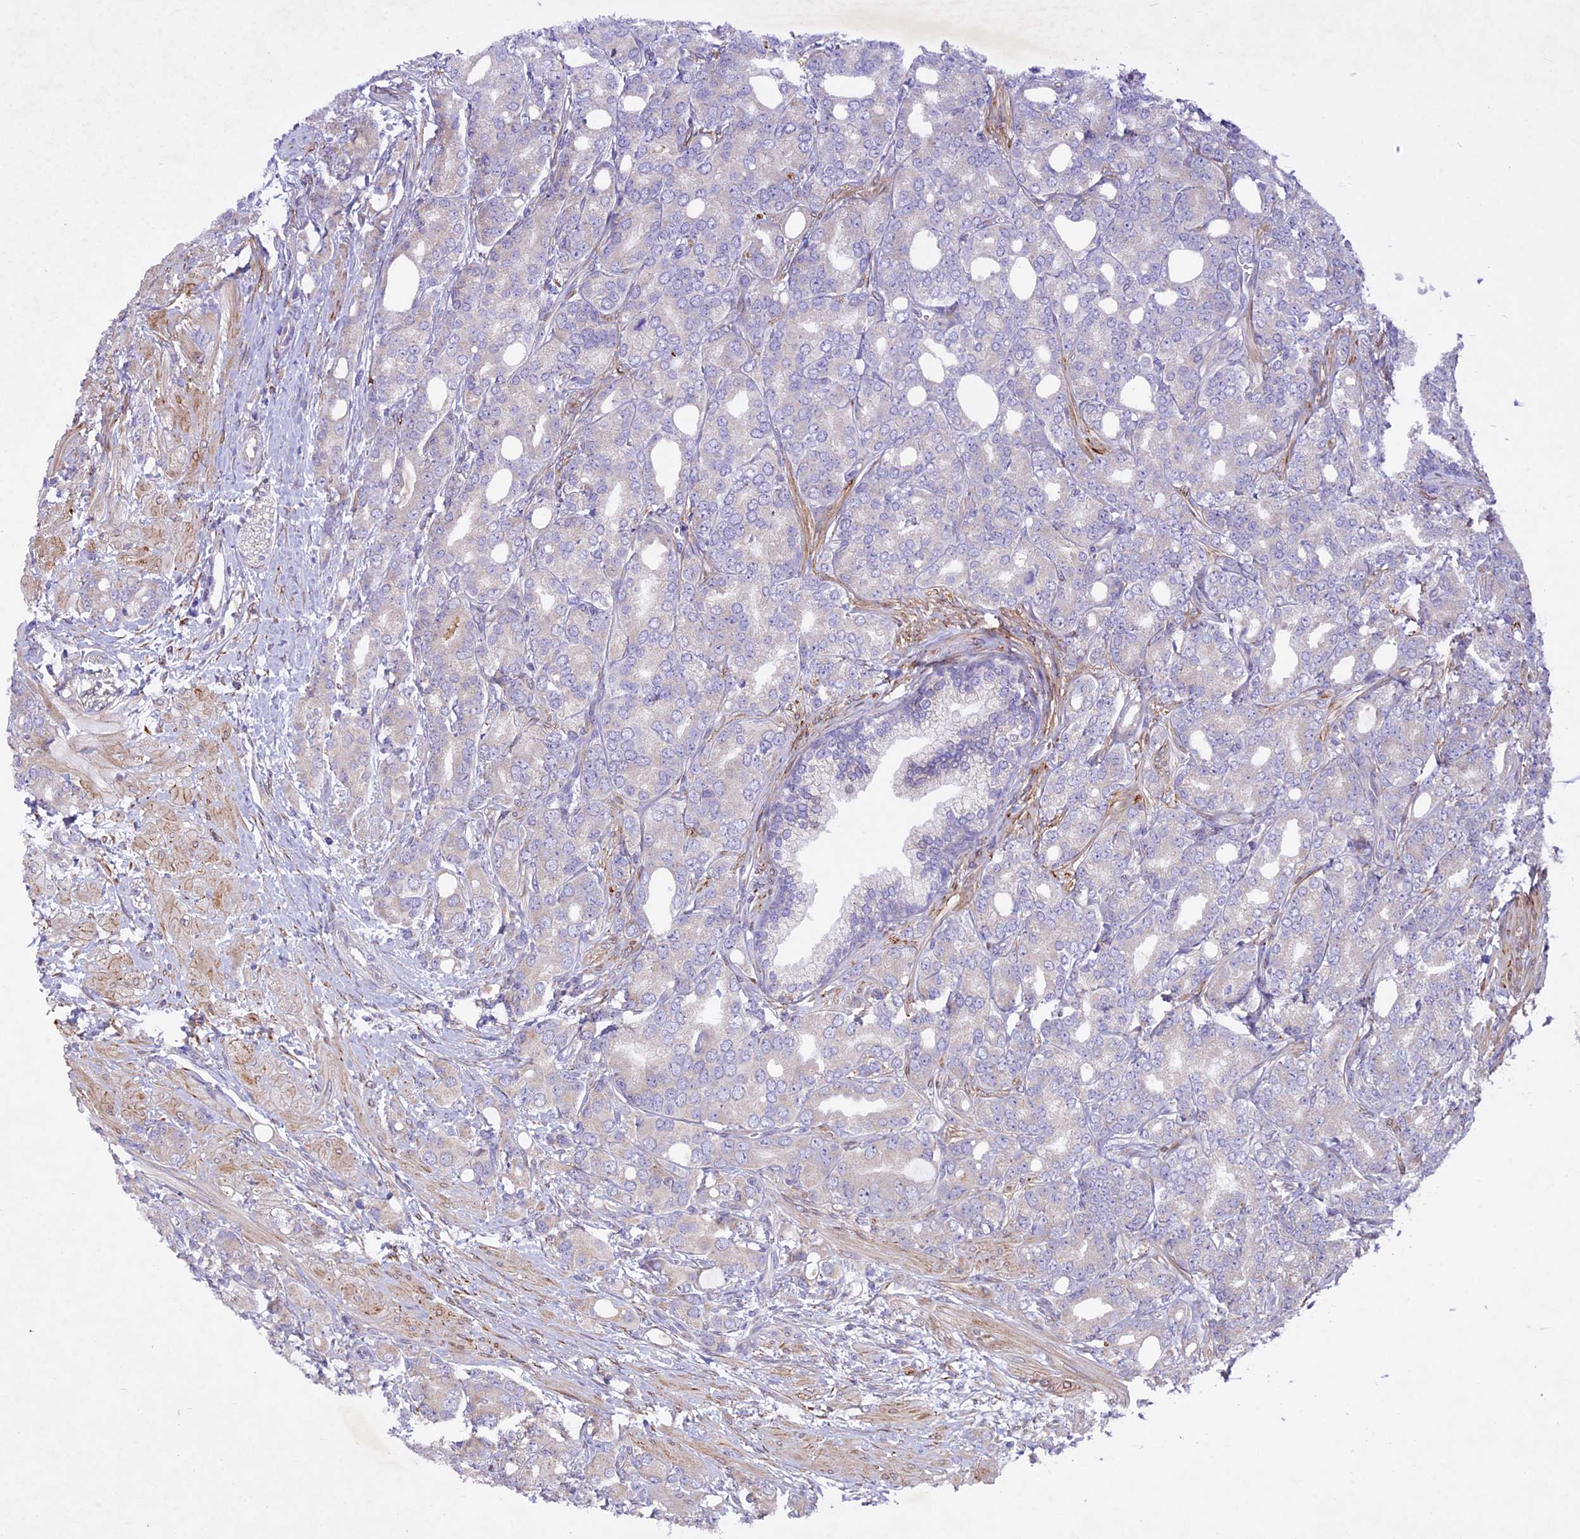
{"staining": {"intensity": "weak", "quantity": "<25%", "location": "cytoplasmic/membranous"}, "tissue": "prostate cancer", "cell_type": "Tumor cells", "image_type": "cancer", "snomed": [{"axis": "morphology", "description": "Adenocarcinoma, High grade"}, {"axis": "topography", "description": "Prostate"}], "caption": "Immunohistochemistry histopathology image of neoplastic tissue: human prostate cancer (high-grade adenocarcinoma) stained with DAB (3,3'-diaminobenzidine) reveals no significant protein expression in tumor cells.", "gene": "MIEF2", "patient": {"sex": "male", "age": 62}}